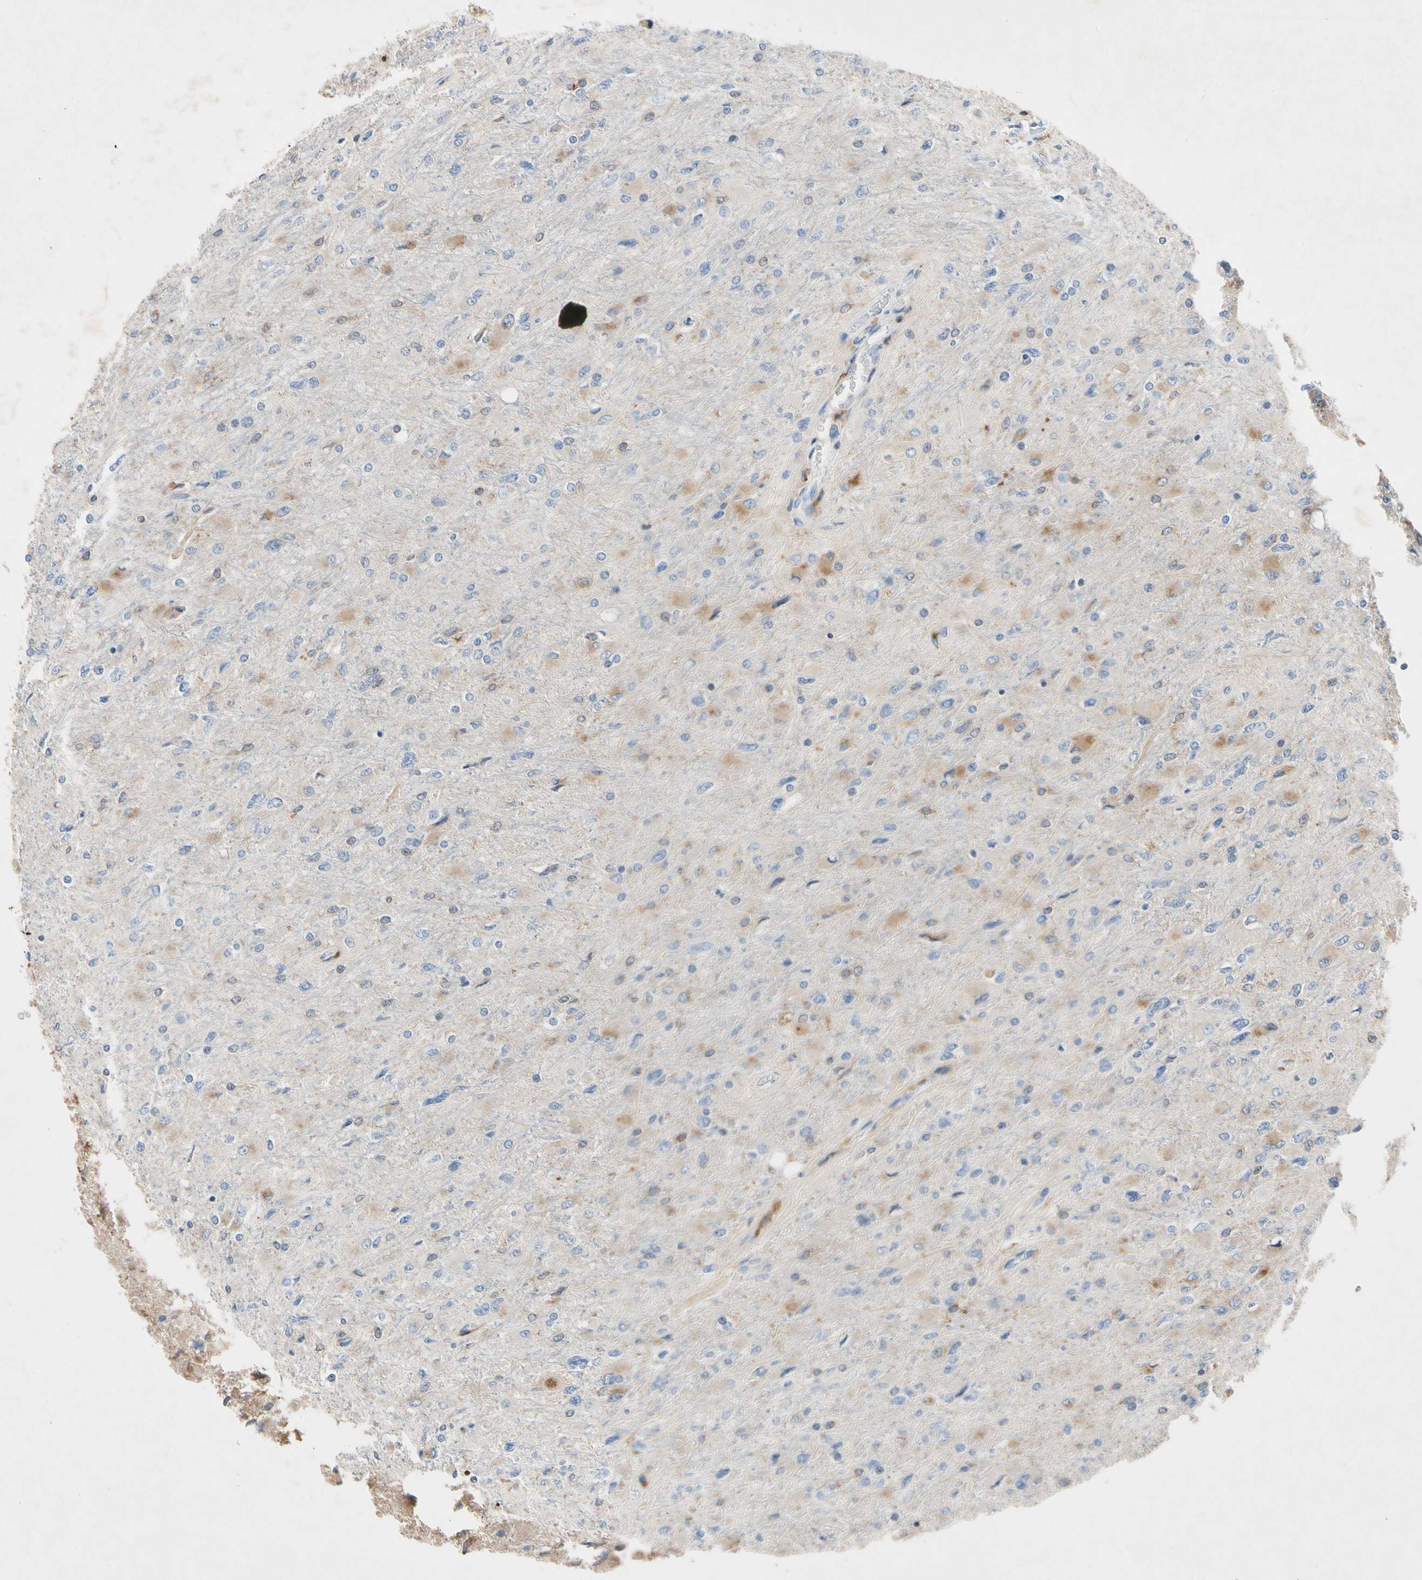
{"staining": {"intensity": "weak", "quantity": "25%-75%", "location": "cytoplasmic/membranous"}, "tissue": "glioma", "cell_type": "Tumor cells", "image_type": "cancer", "snomed": [{"axis": "morphology", "description": "Glioma, malignant, High grade"}, {"axis": "topography", "description": "Cerebral cortex"}], "caption": "Protein analysis of glioma tissue exhibits weak cytoplasmic/membranous positivity in approximately 25%-75% of tumor cells.", "gene": "GAS6", "patient": {"sex": "female", "age": 36}}